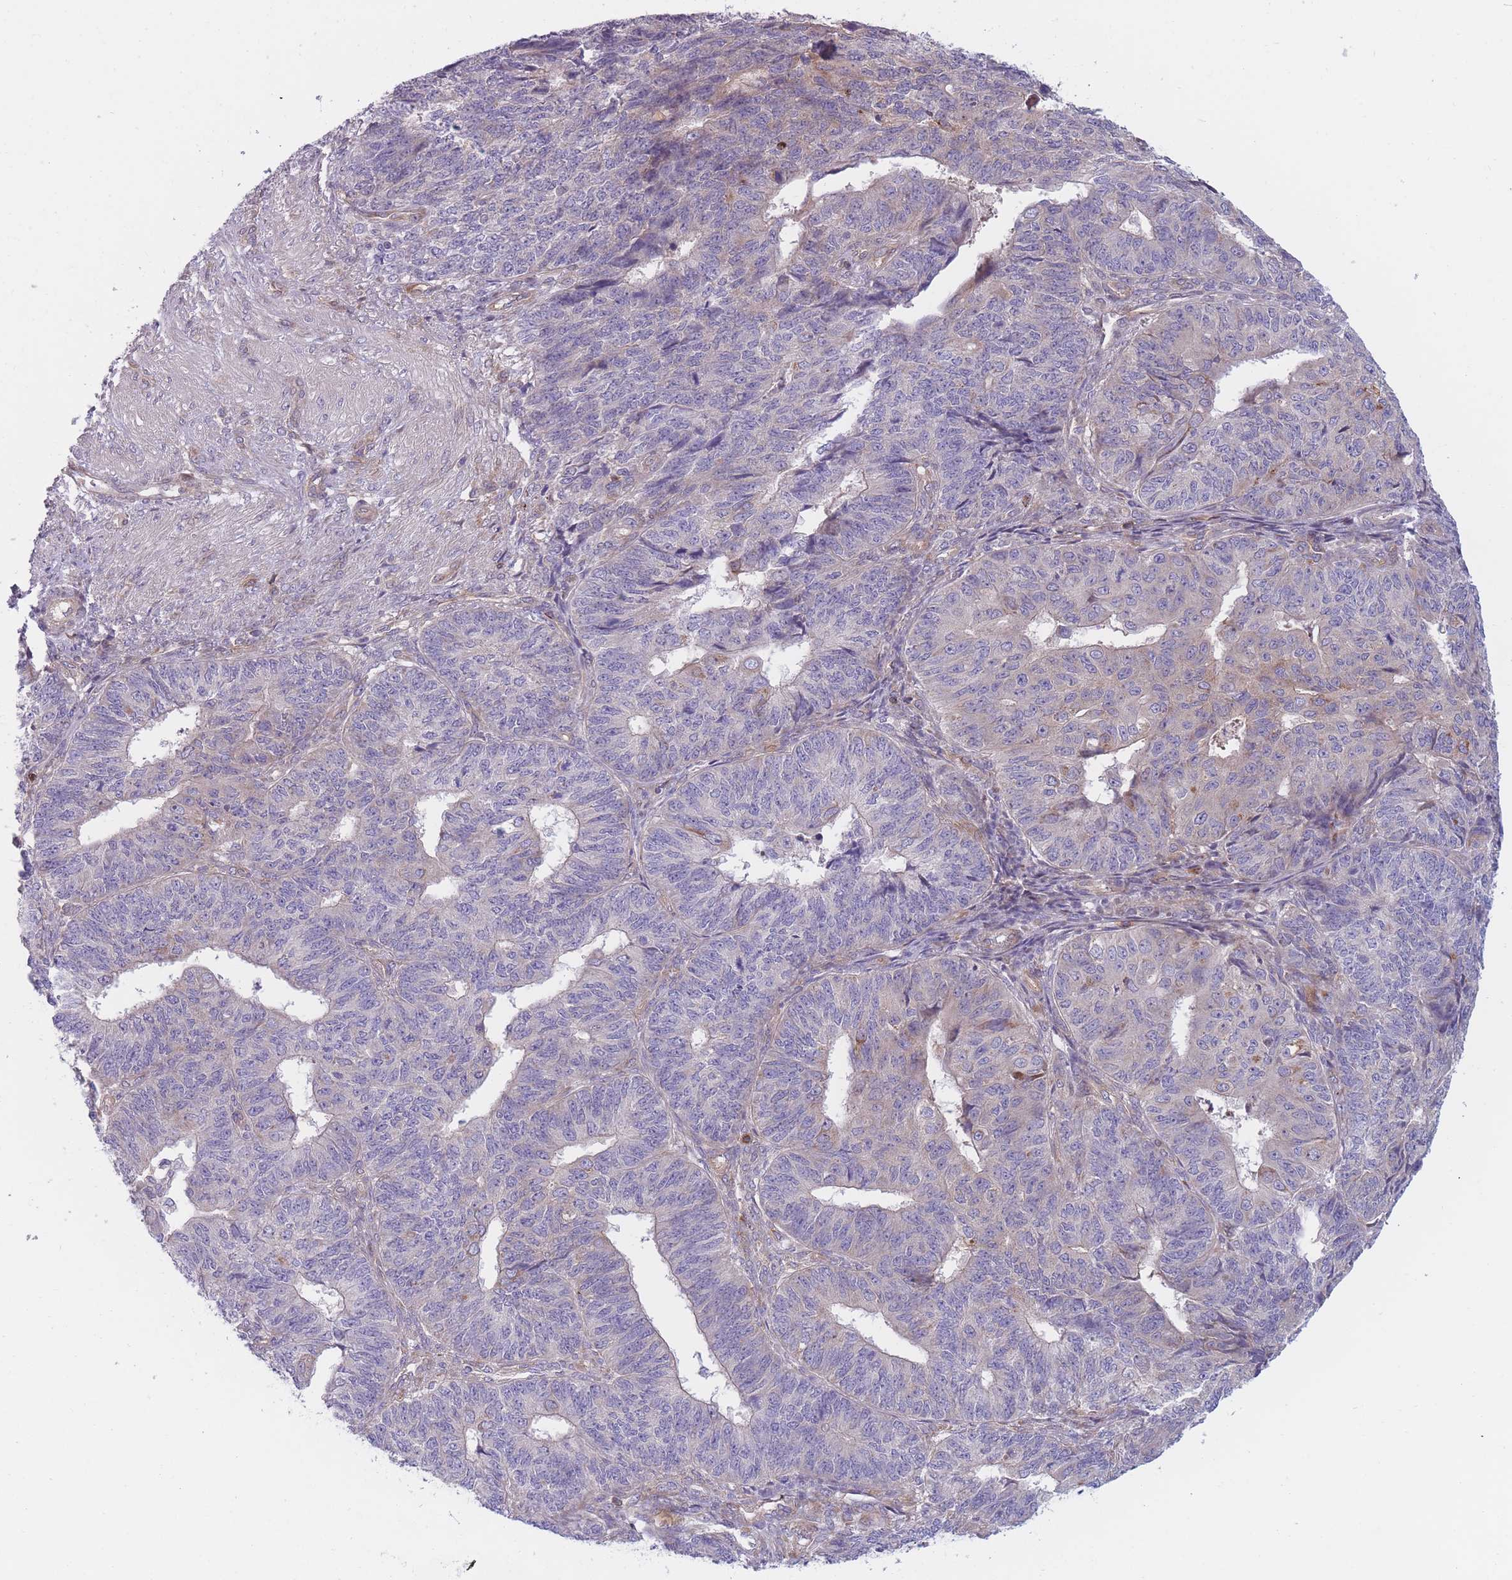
{"staining": {"intensity": "negative", "quantity": "none", "location": "none"}, "tissue": "endometrial cancer", "cell_type": "Tumor cells", "image_type": "cancer", "snomed": [{"axis": "morphology", "description": "Adenocarcinoma, NOS"}, {"axis": "topography", "description": "Endometrium"}], "caption": "Photomicrograph shows no significant protein staining in tumor cells of endometrial cancer.", "gene": "PDE4A", "patient": {"sex": "female", "age": 32}}